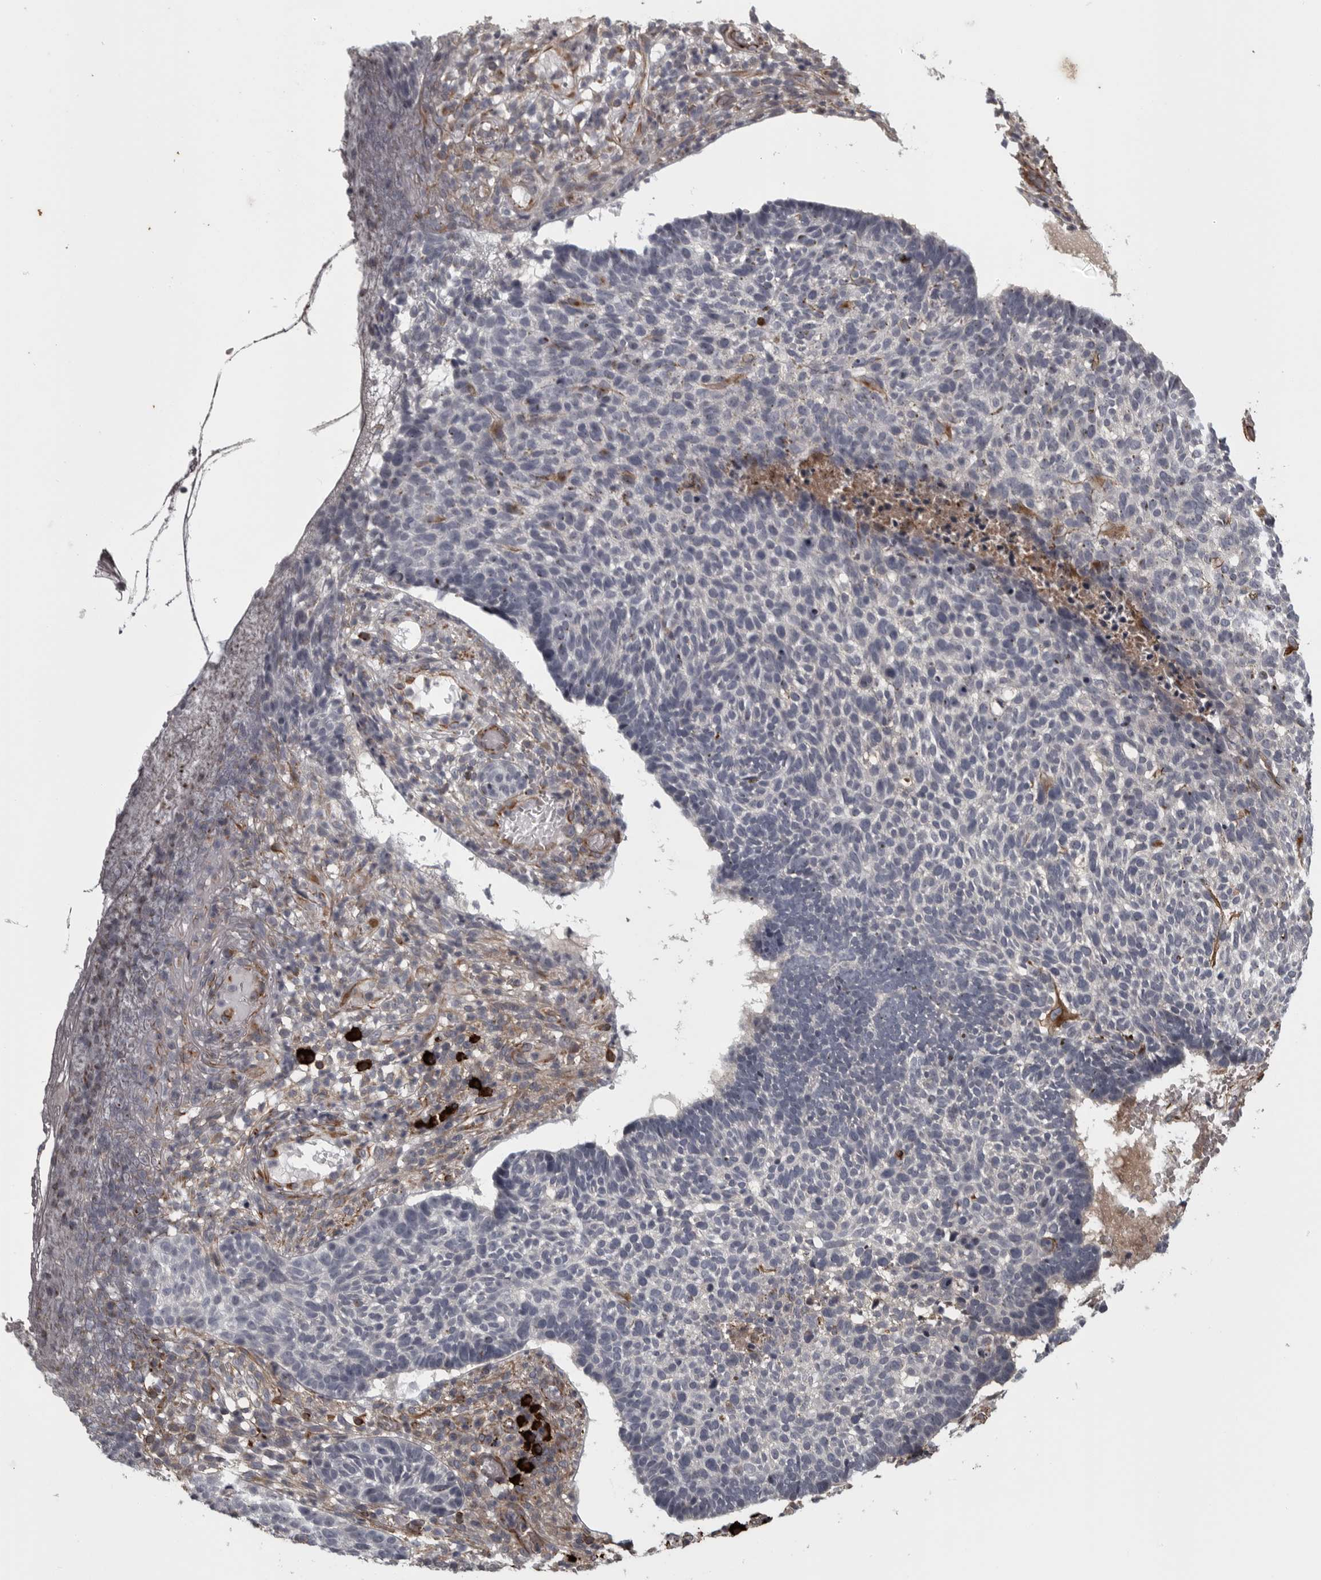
{"staining": {"intensity": "negative", "quantity": "none", "location": "none"}, "tissue": "skin cancer", "cell_type": "Tumor cells", "image_type": "cancer", "snomed": [{"axis": "morphology", "description": "Basal cell carcinoma"}, {"axis": "topography", "description": "Skin"}], "caption": "High power microscopy image of an immunohistochemistry (IHC) micrograph of skin basal cell carcinoma, revealing no significant expression in tumor cells. Brightfield microscopy of immunohistochemistry stained with DAB (brown) and hematoxylin (blue), captured at high magnification.", "gene": "FAAP100", "patient": {"sex": "male", "age": 85}}